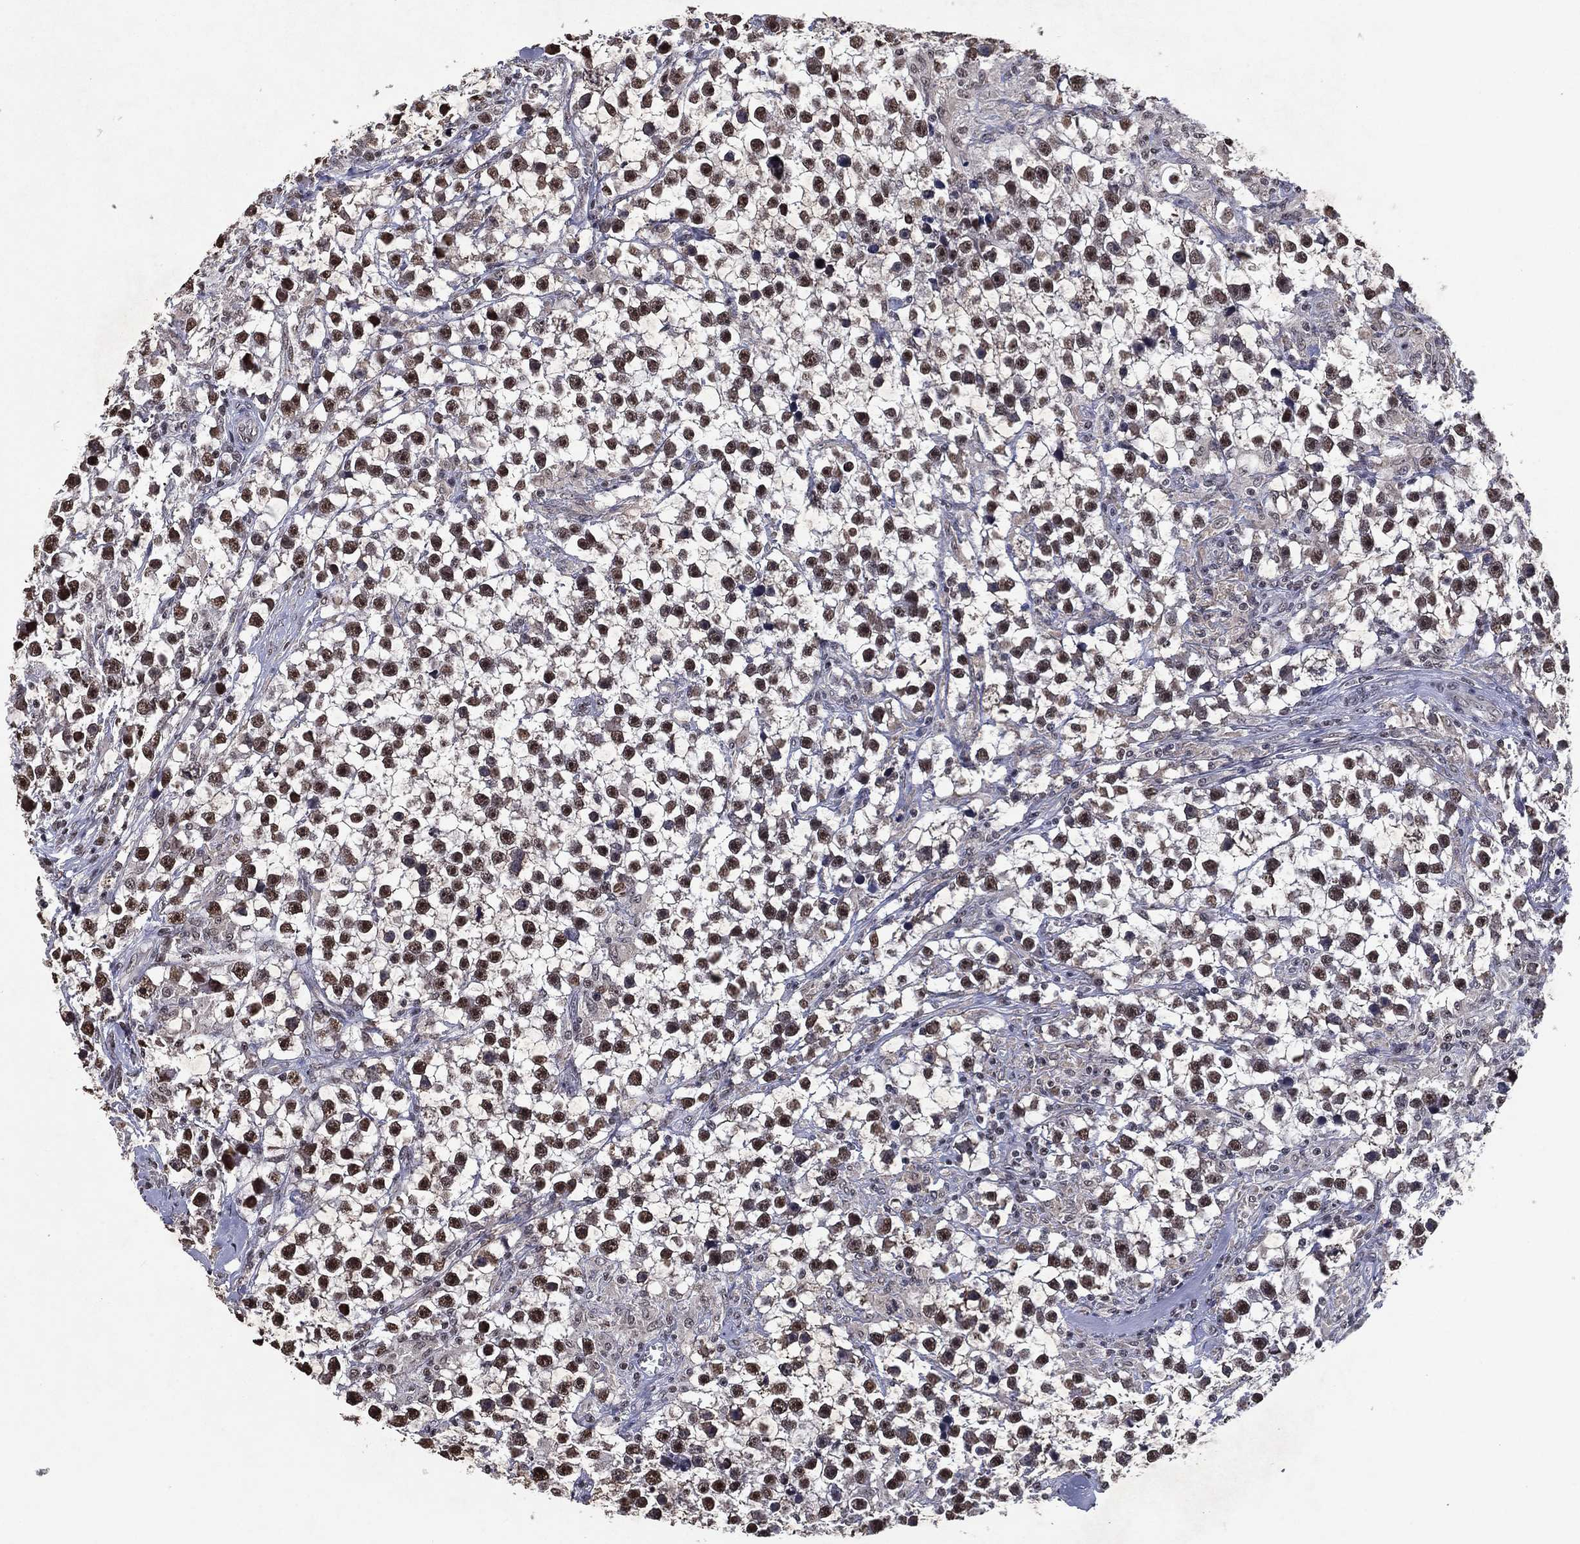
{"staining": {"intensity": "strong", "quantity": "25%-75%", "location": "nuclear"}, "tissue": "testis cancer", "cell_type": "Tumor cells", "image_type": "cancer", "snomed": [{"axis": "morphology", "description": "Seminoma, NOS"}, {"axis": "topography", "description": "Testis"}], "caption": "IHC image of seminoma (testis) stained for a protein (brown), which demonstrates high levels of strong nuclear staining in about 25%-75% of tumor cells.", "gene": "ZBTB42", "patient": {"sex": "male", "age": 59}}